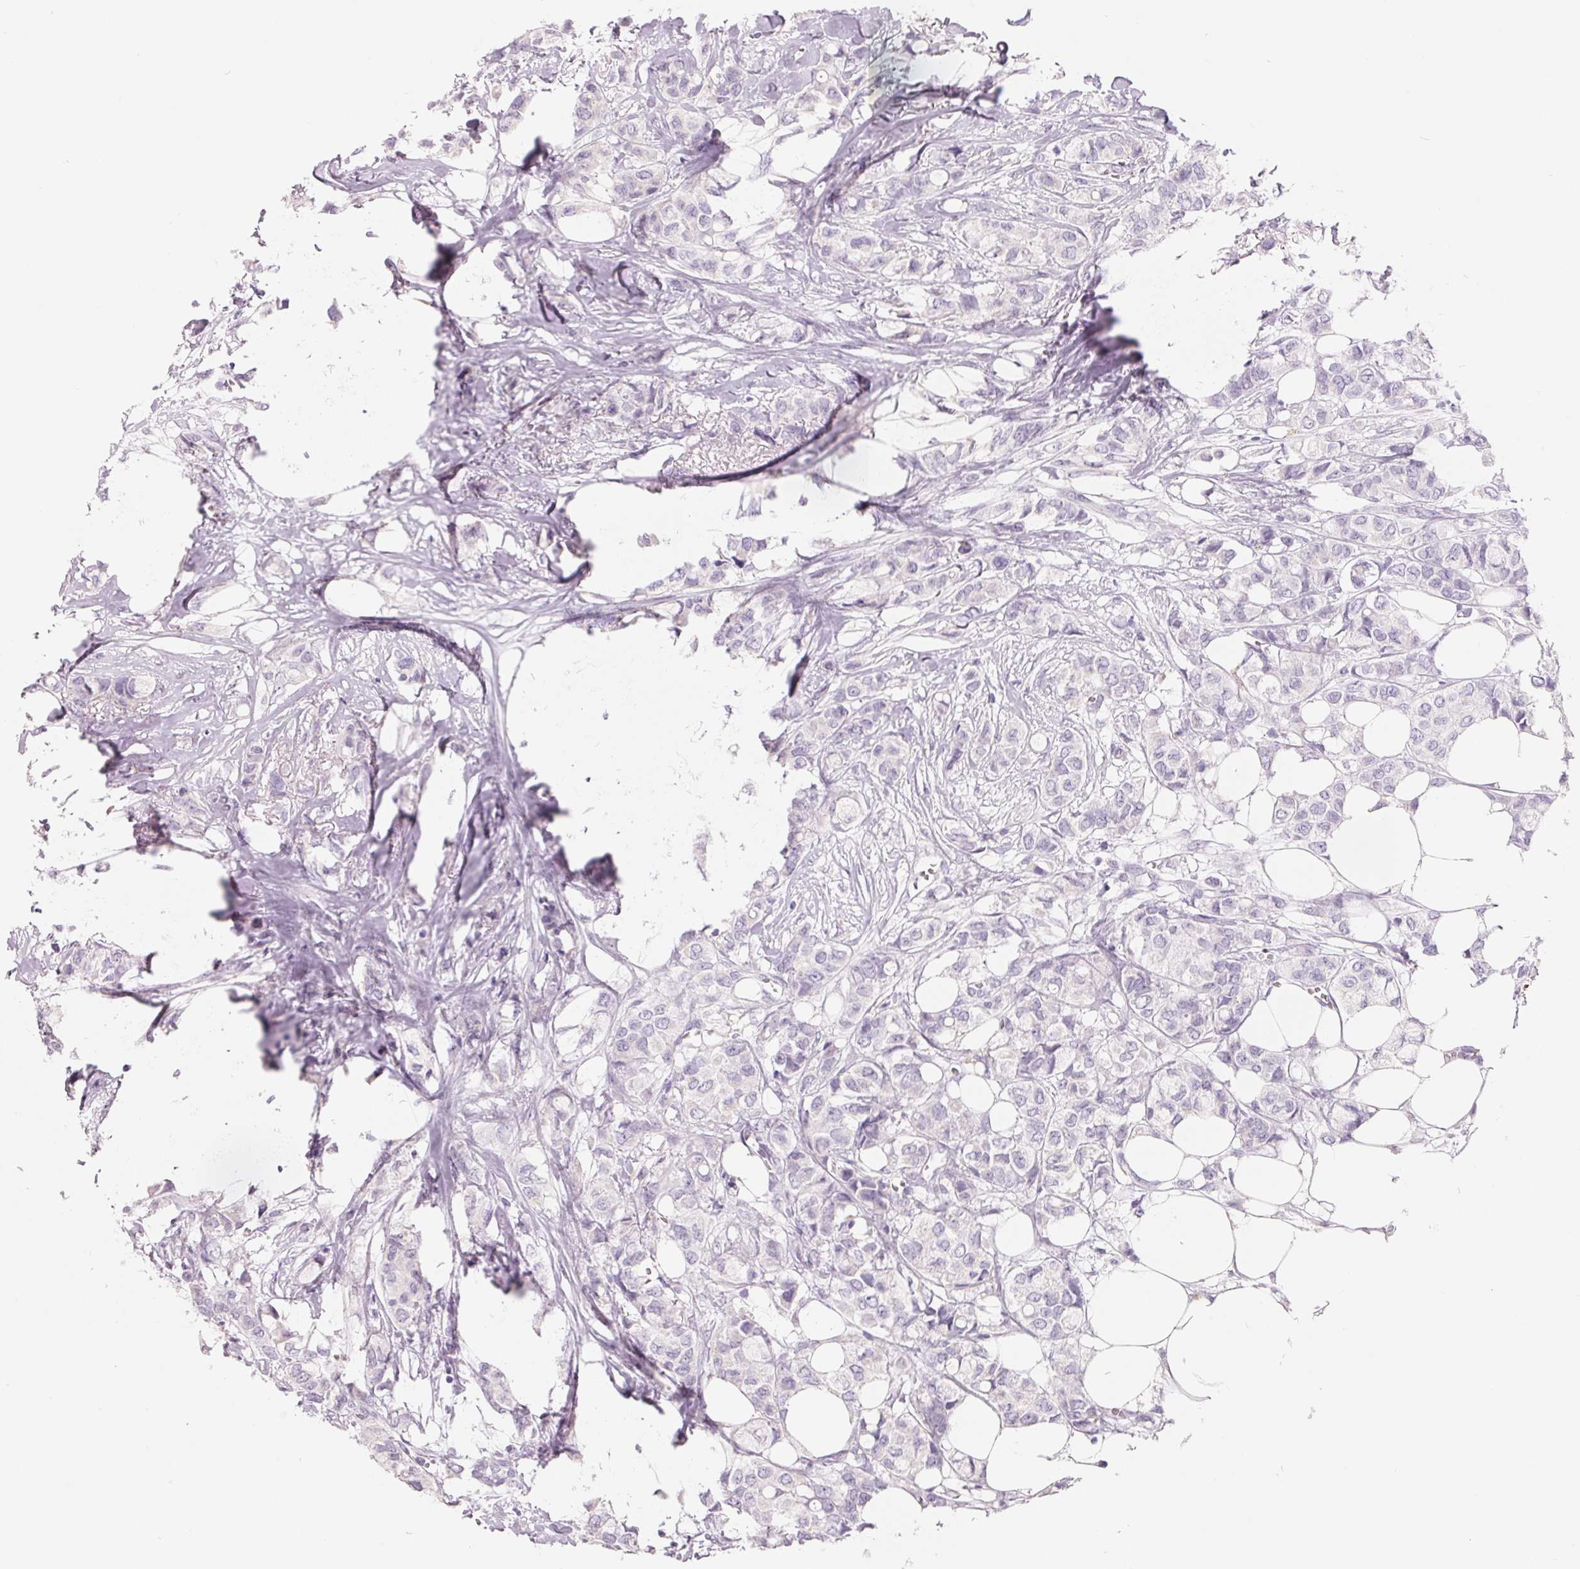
{"staining": {"intensity": "negative", "quantity": "none", "location": "none"}, "tissue": "breast cancer", "cell_type": "Tumor cells", "image_type": "cancer", "snomed": [{"axis": "morphology", "description": "Duct carcinoma"}, {"axis": "topography", "description": "Breast"}], "caption": "Human breast cancer (invasive ductal carcinoma) stained for a protein using immunohistochemistry displays no positivity in tumor cells.", "gene": "FTCD", "patient": {"sex": "female", "age": 85}}